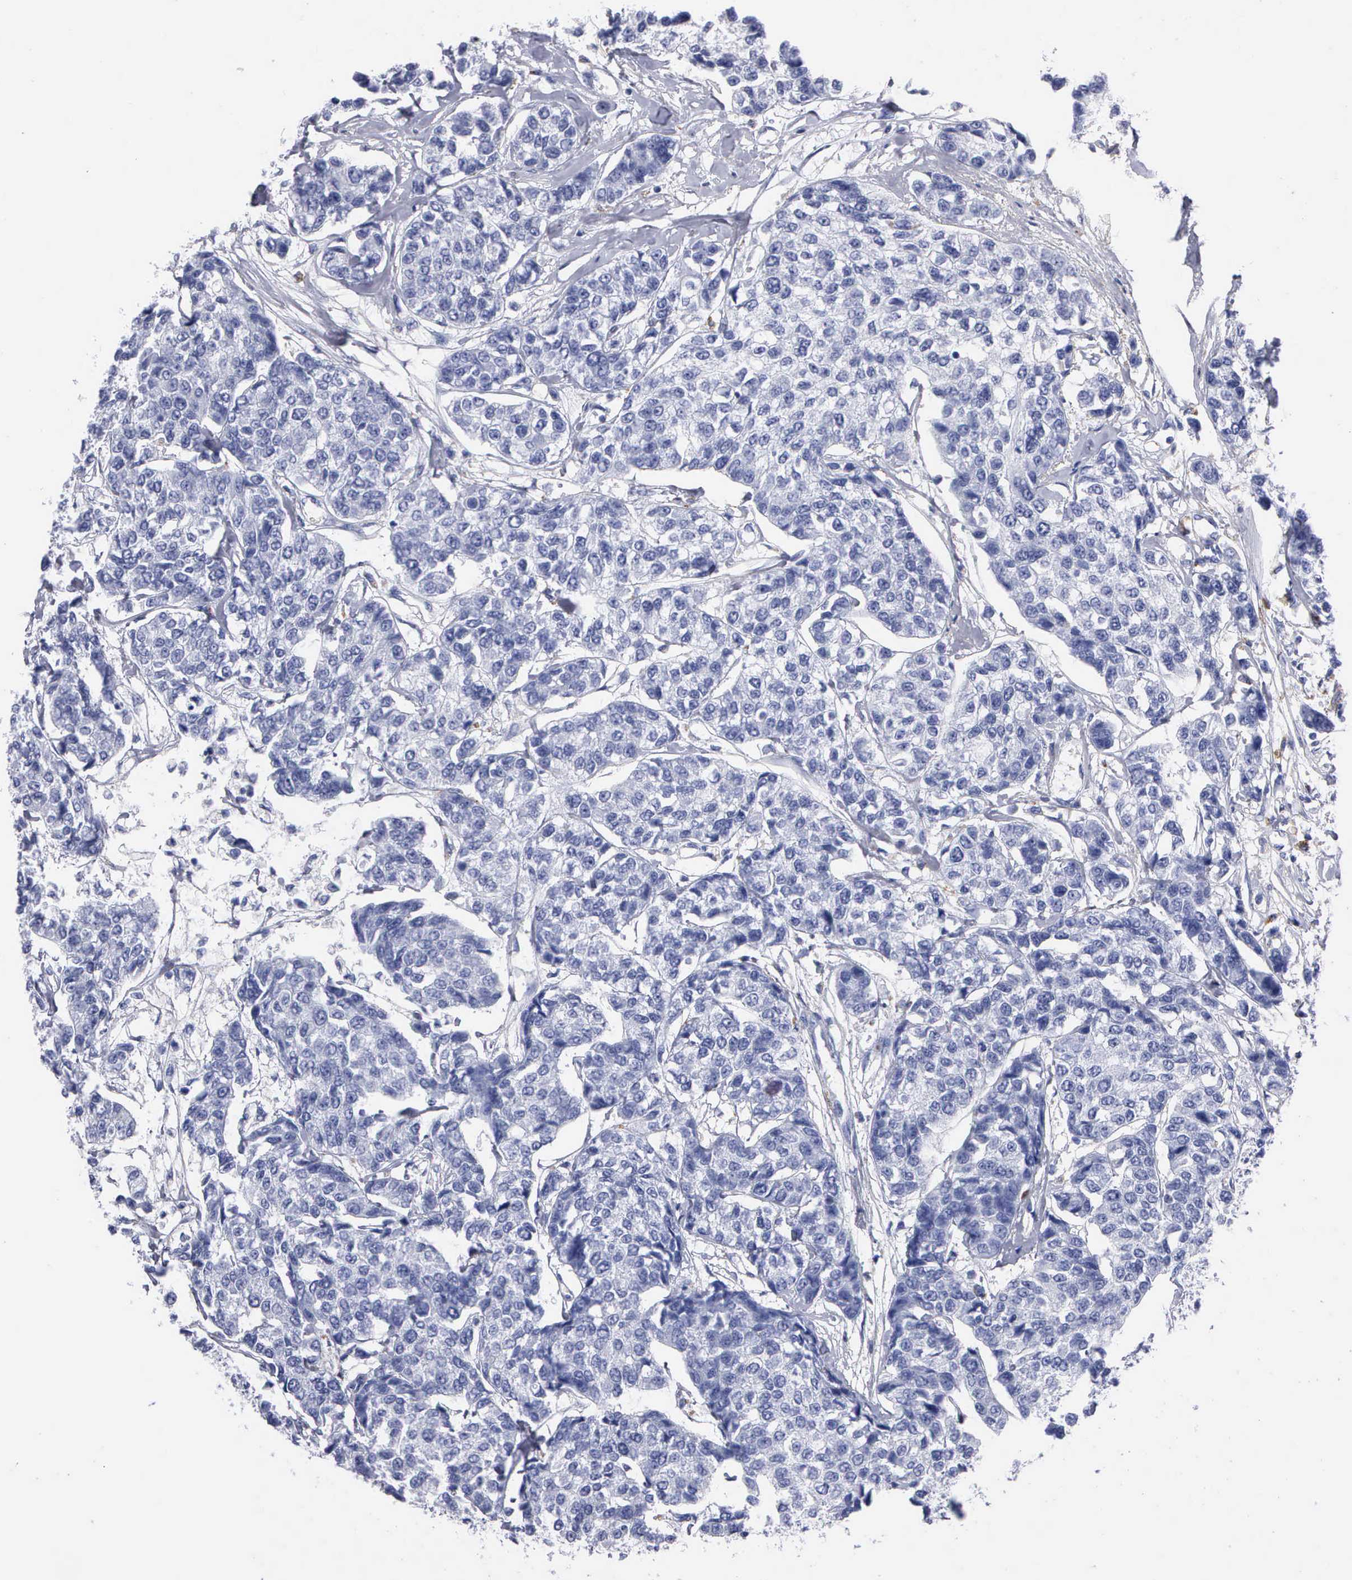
{"staining": {"intensity": "negative", "quantity": "none", "location": "none"}, "tissue": "breast cancer", "cell_type": "Tumor cells", "image_type": "cancer", "snomed": [{"axis": "morphology", "description": "Duct carcinoma"}, {"axis": "topography", "description": "Breast"}], "caption": "Immunohistochemistry image of breast intraductal carcinoma stained for a protein (brown), which shows no expression in tumor cells.", "gene": "CTSL", "patient": {"sex": "female", "age": 51}}